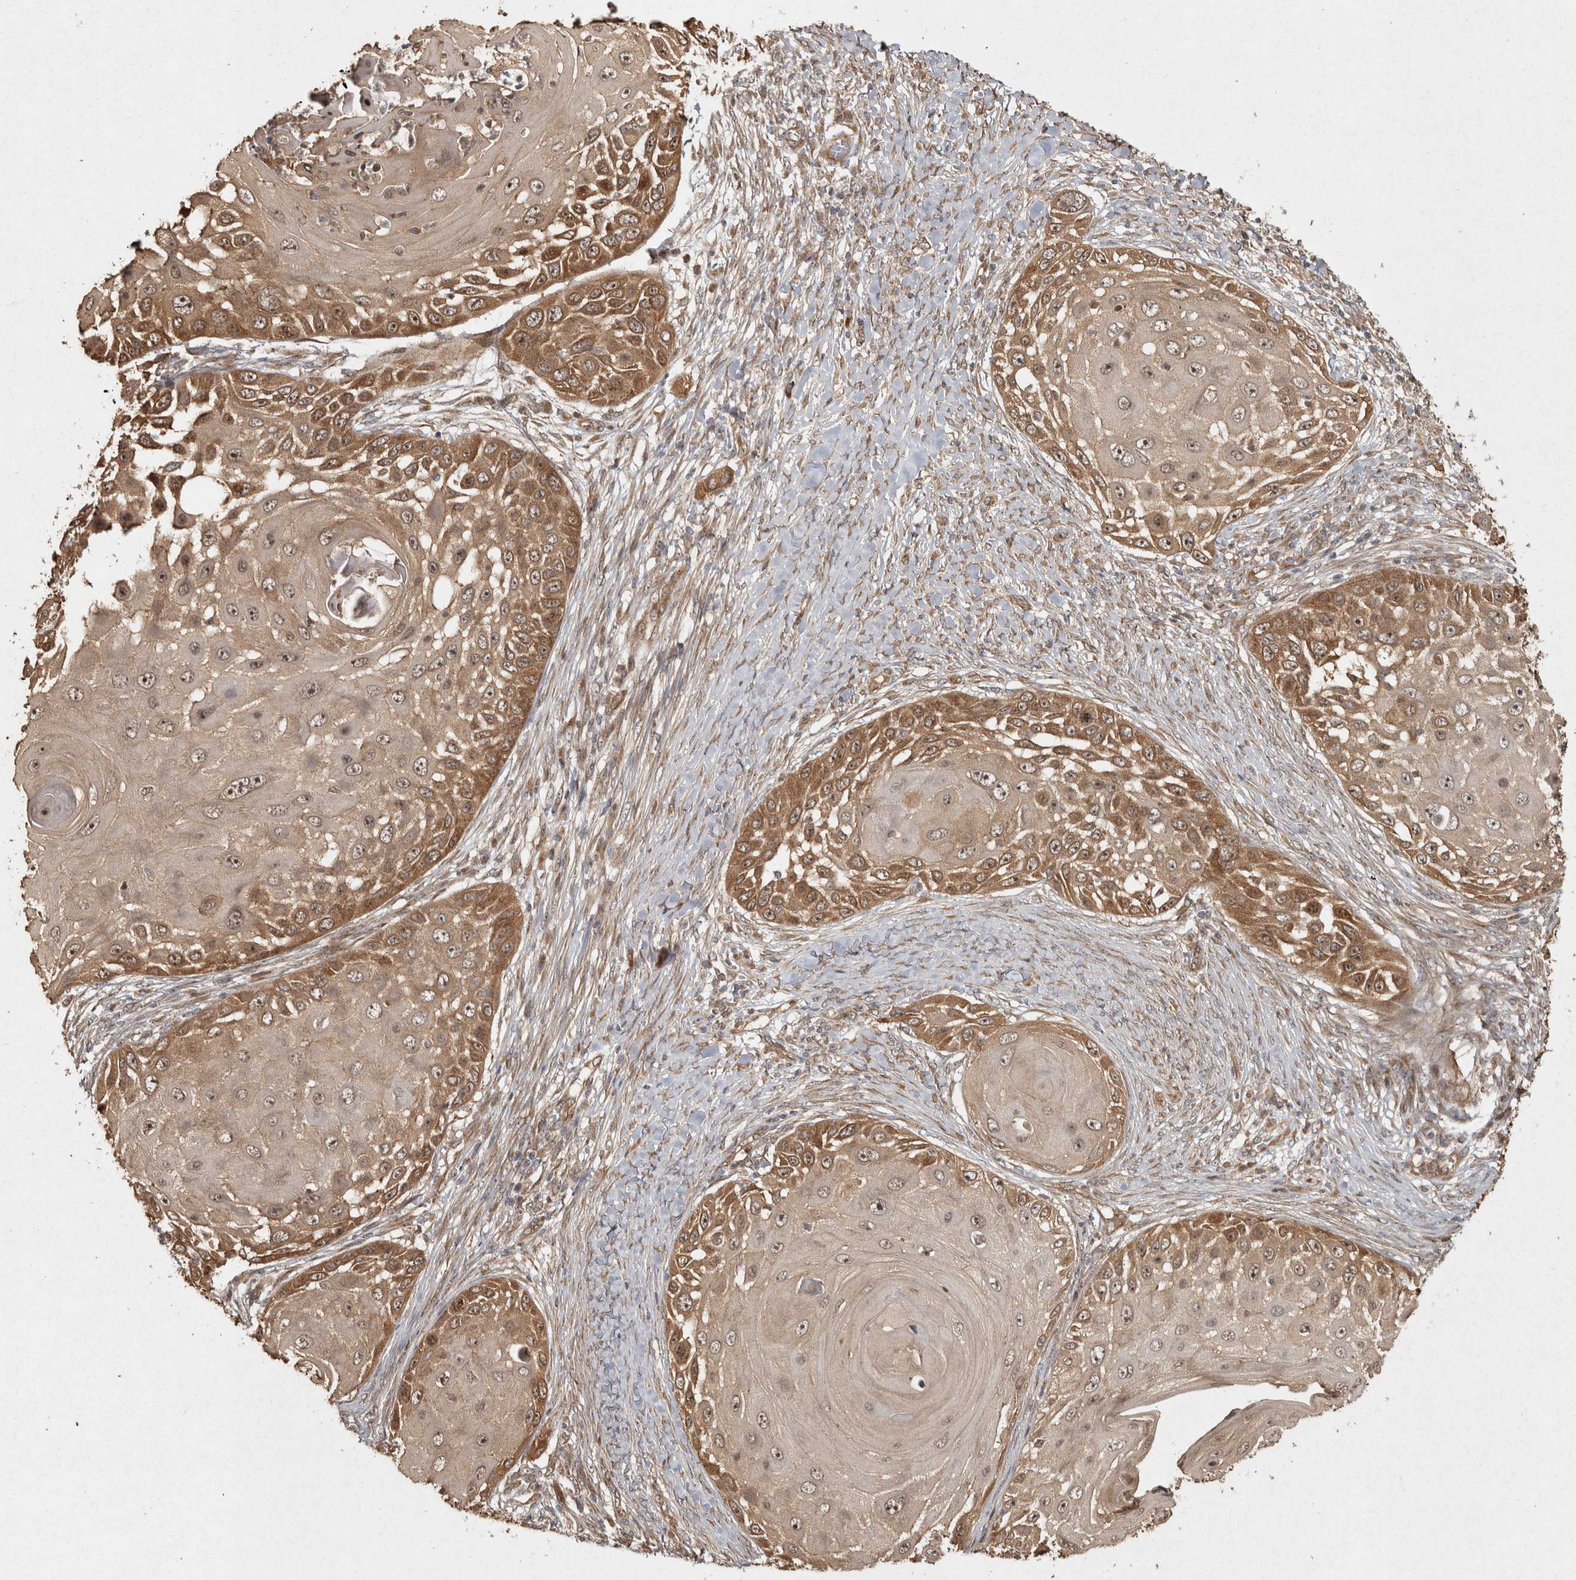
{"staining": {"intensity": "moderate", "quantity": ">75%", "location": "cytoplasmic/membranous"}, "tissue": "skin cancer", "cell_type": "Tumor cells", "image_type": "cancer", "snomed": [{"axis": "morphology", "description": "Squamous cell carcinoma, NOS"}, {"axis": "topography", "description": "Skin"}], "caption": "This histopathology image exhibits skin cancer stained with immunohistochemistry (IHC) to label a protein in brown. The cytoplasmic/membranous of tumor cells show moderate positivity for the protein. Nuclei are counter-stained blue.", "gene": "CAMSAP2", "patient": {"sex": "female", "age": 44}}